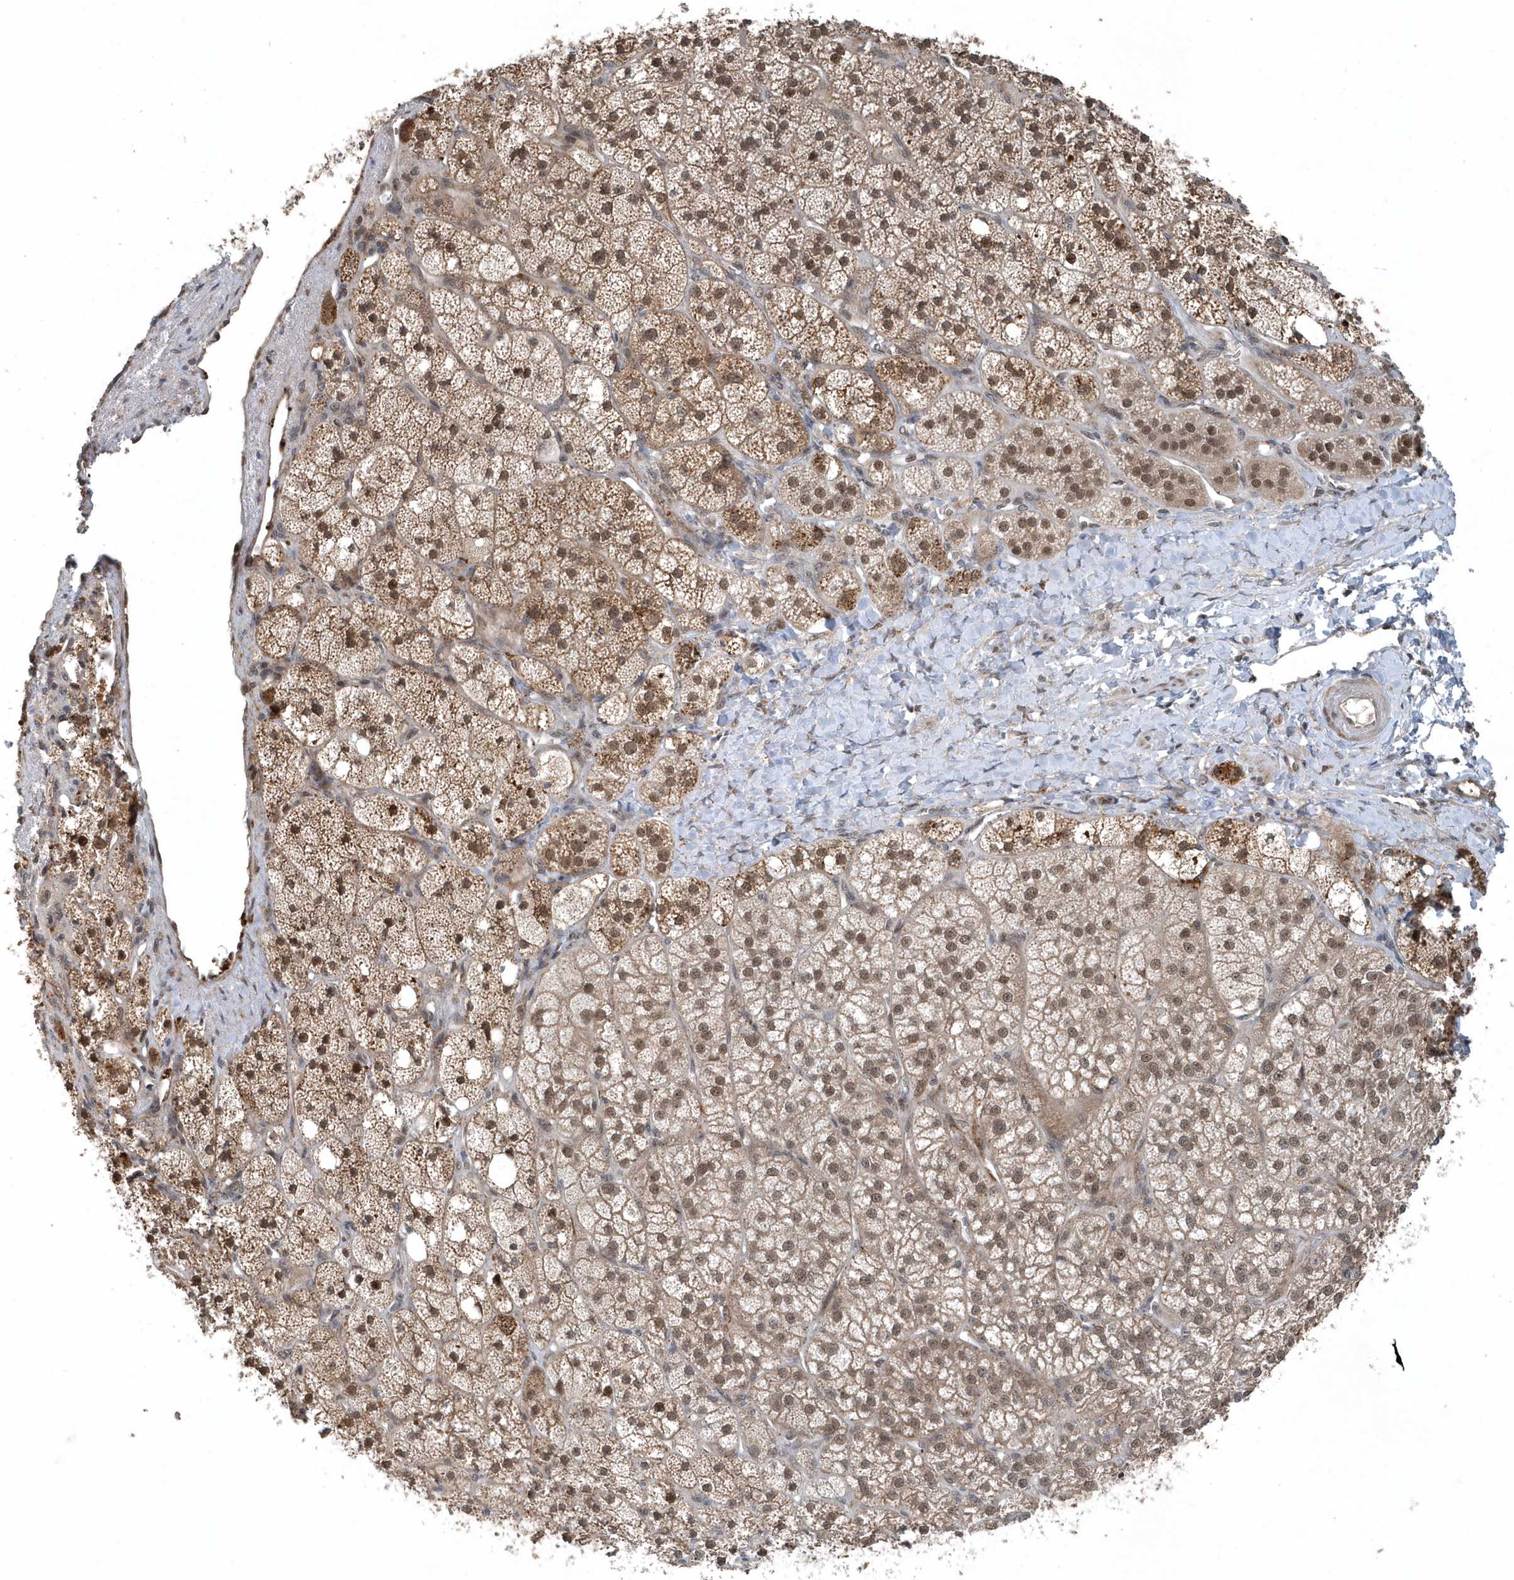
{"staining": {"intensity": "moderate", "quantity": ">75%", "location": "cytoplasmic/membranous,nuclear"}, "tissue": "adrenal gland", "cell_type": "Glandular cells", "image_type": "normal", "snomed": [{"axis": "morphology", "description": "Normal tissue, NOS"}, {"axis": "topography", "description": "Adrenal gland"}], "caption": "A photomicrograph showing moderate cytoplasmic/membranous,nuclear expression in about >75% of glandular cells in unremarkable adrenal gland, as visualized by brown immunohistochemical staining.", "gene": "QTRT2", "patient": {"sex": "male", "age": 61}}